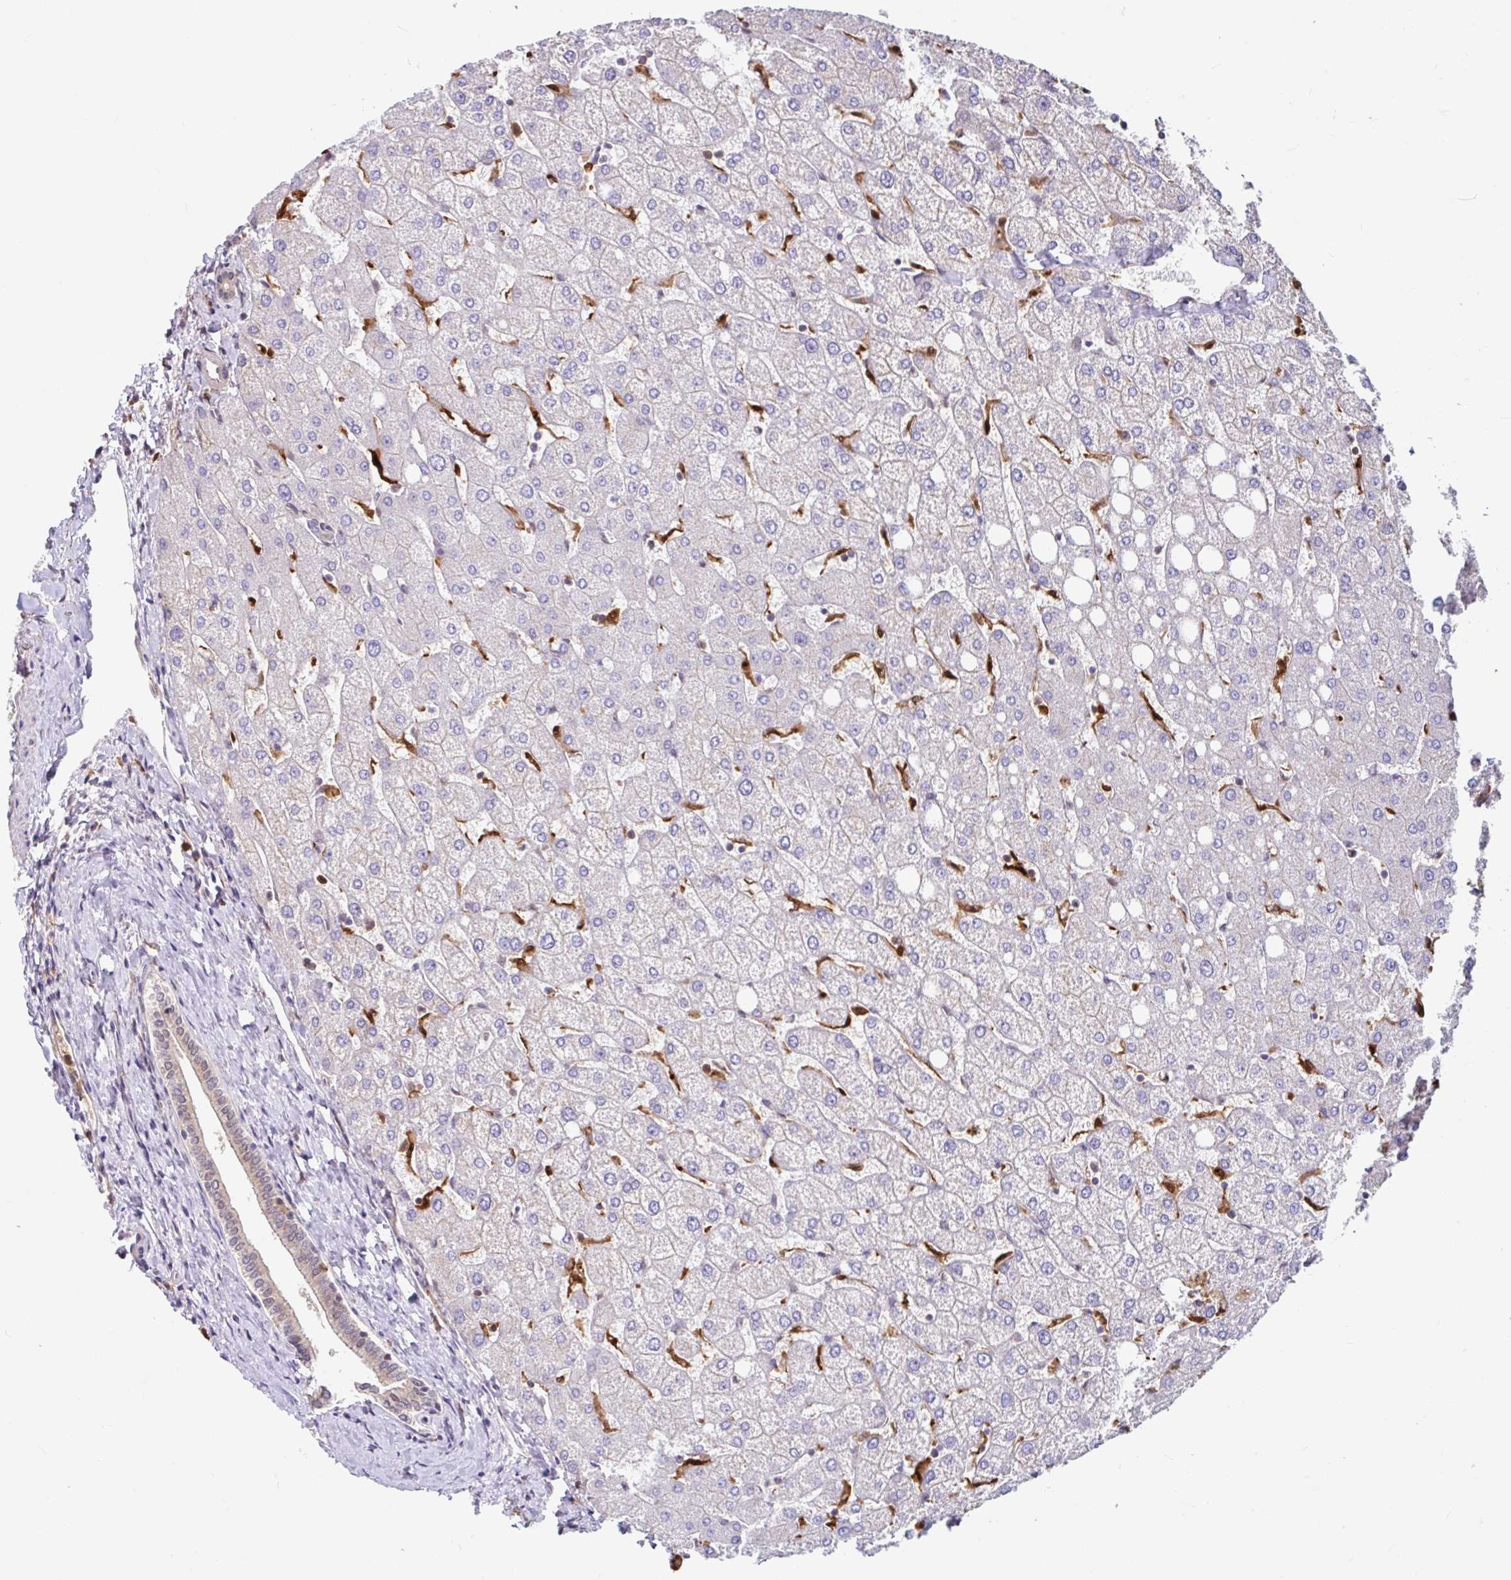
{"staining": {"intensity": "negative", "quantity": "none", "location": "none"}, "tissue": "liver", "cell_type": "Cholangiocytes", "image_type": "normal", "snomed": [{"axis": "morphology", "description": "Normal tissue, NOS"}, {"axis": "topography", "description": "Liver"}], "caption": "High power microscopy photomicrograph of an IHC image of benign liver, revealing no significant expression in cholangiocytes.", "gene": "BLVRA", "patient": {"sex": "female", "age": 54}}